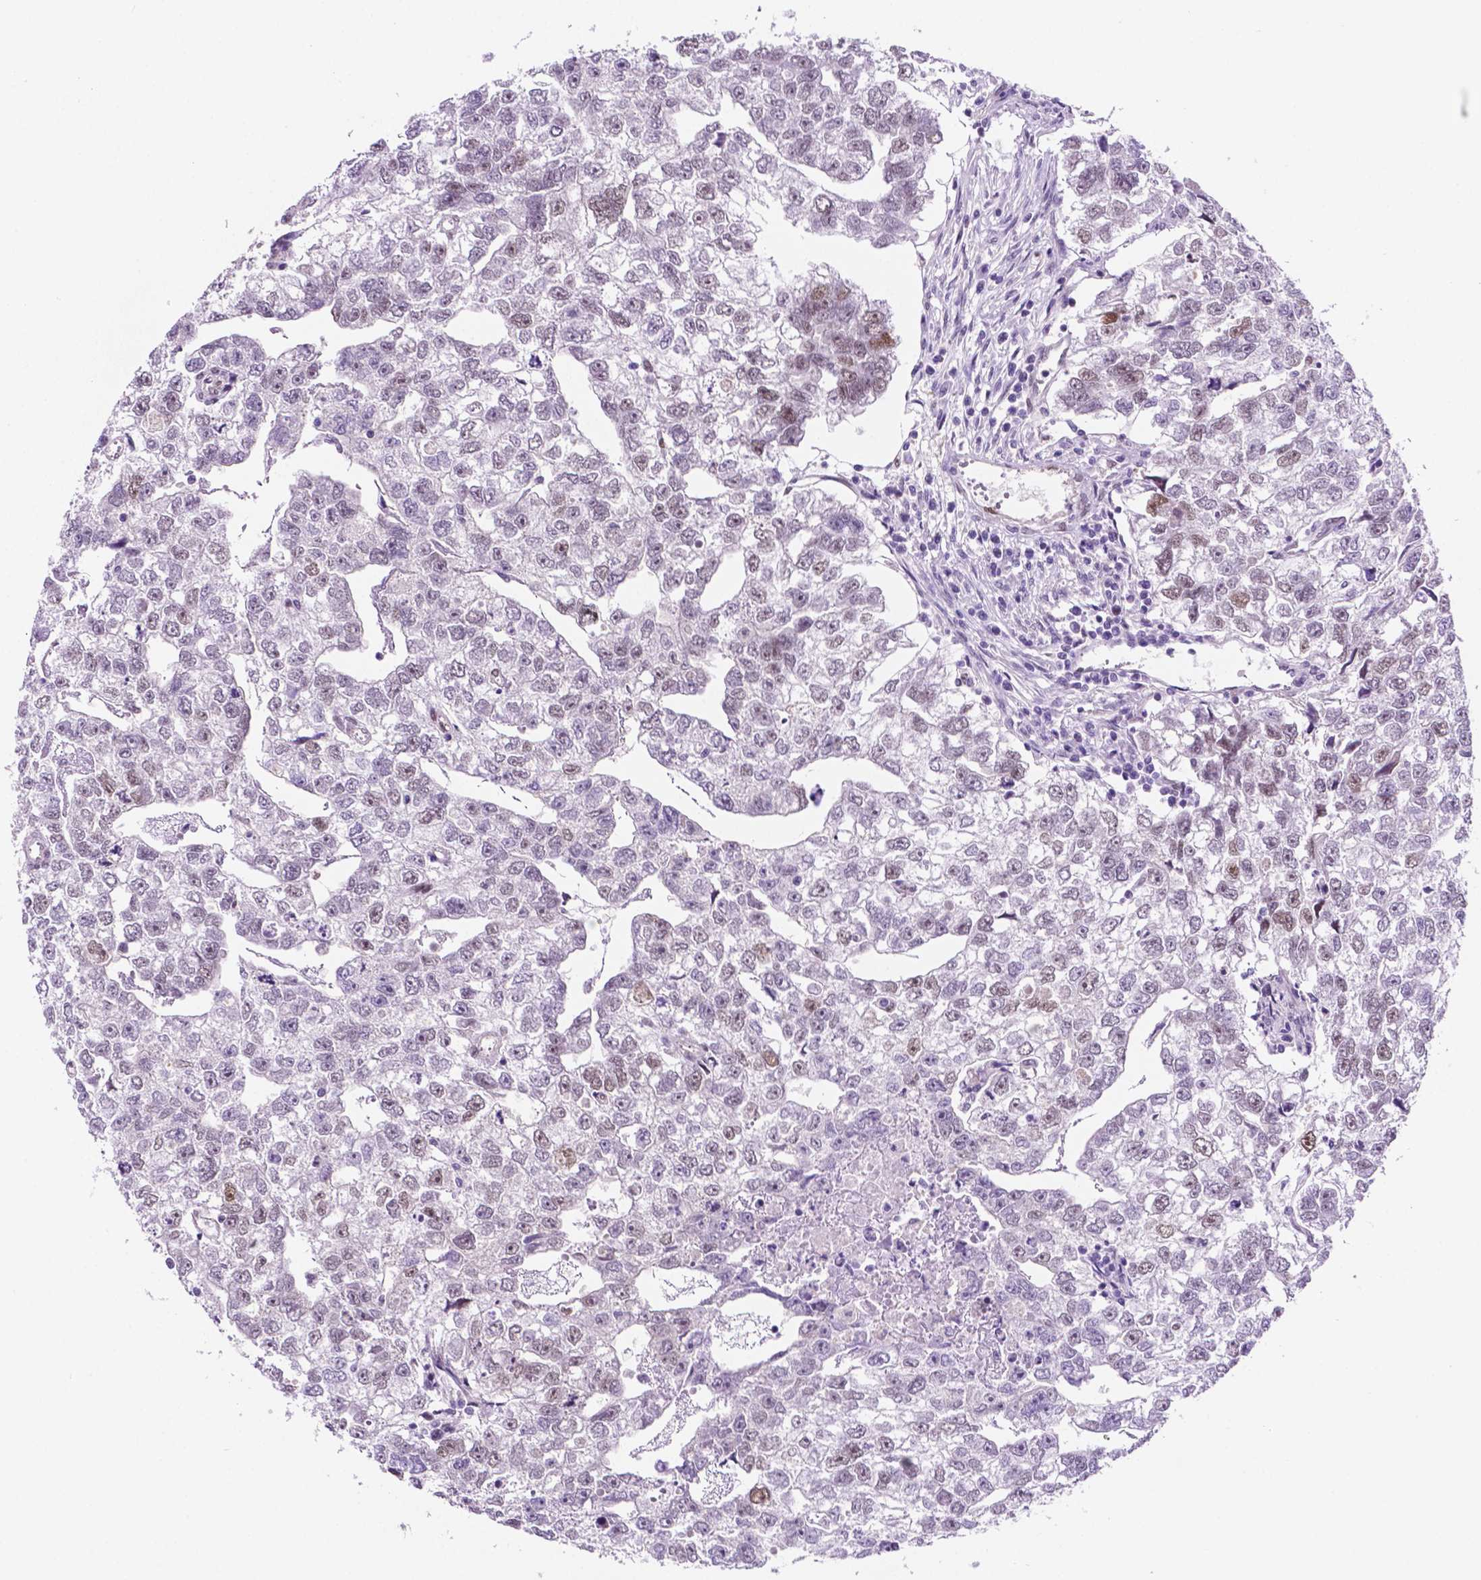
{"staining": {"intensity": "negative", "quantity": "none", "location": "none"}, "tissue": "testis cancer", "cell_type": "Tumor cells", "image_type": "cancer", "snomed": [{"axis": "morphology", "description": "Carcinoma, Embryonal, NOS"}, {"axis": "morphology", "description": "Teratoma, malignant, NOS"}, {"axis": "topography", "description": "Testis"}], "caption": "An IHC micrograph of testis cancer (teratoma (malignant)) is shown. There is no staining in tumor cells of testis cancer (teratoma (malignant)). (DAB (3,3'-diaminobenzidine) immunohistochemistry visualized using brightfield microscopy, high magnification).", "gene": "ERF", "patient": {"sex": "male", "age": 44}}